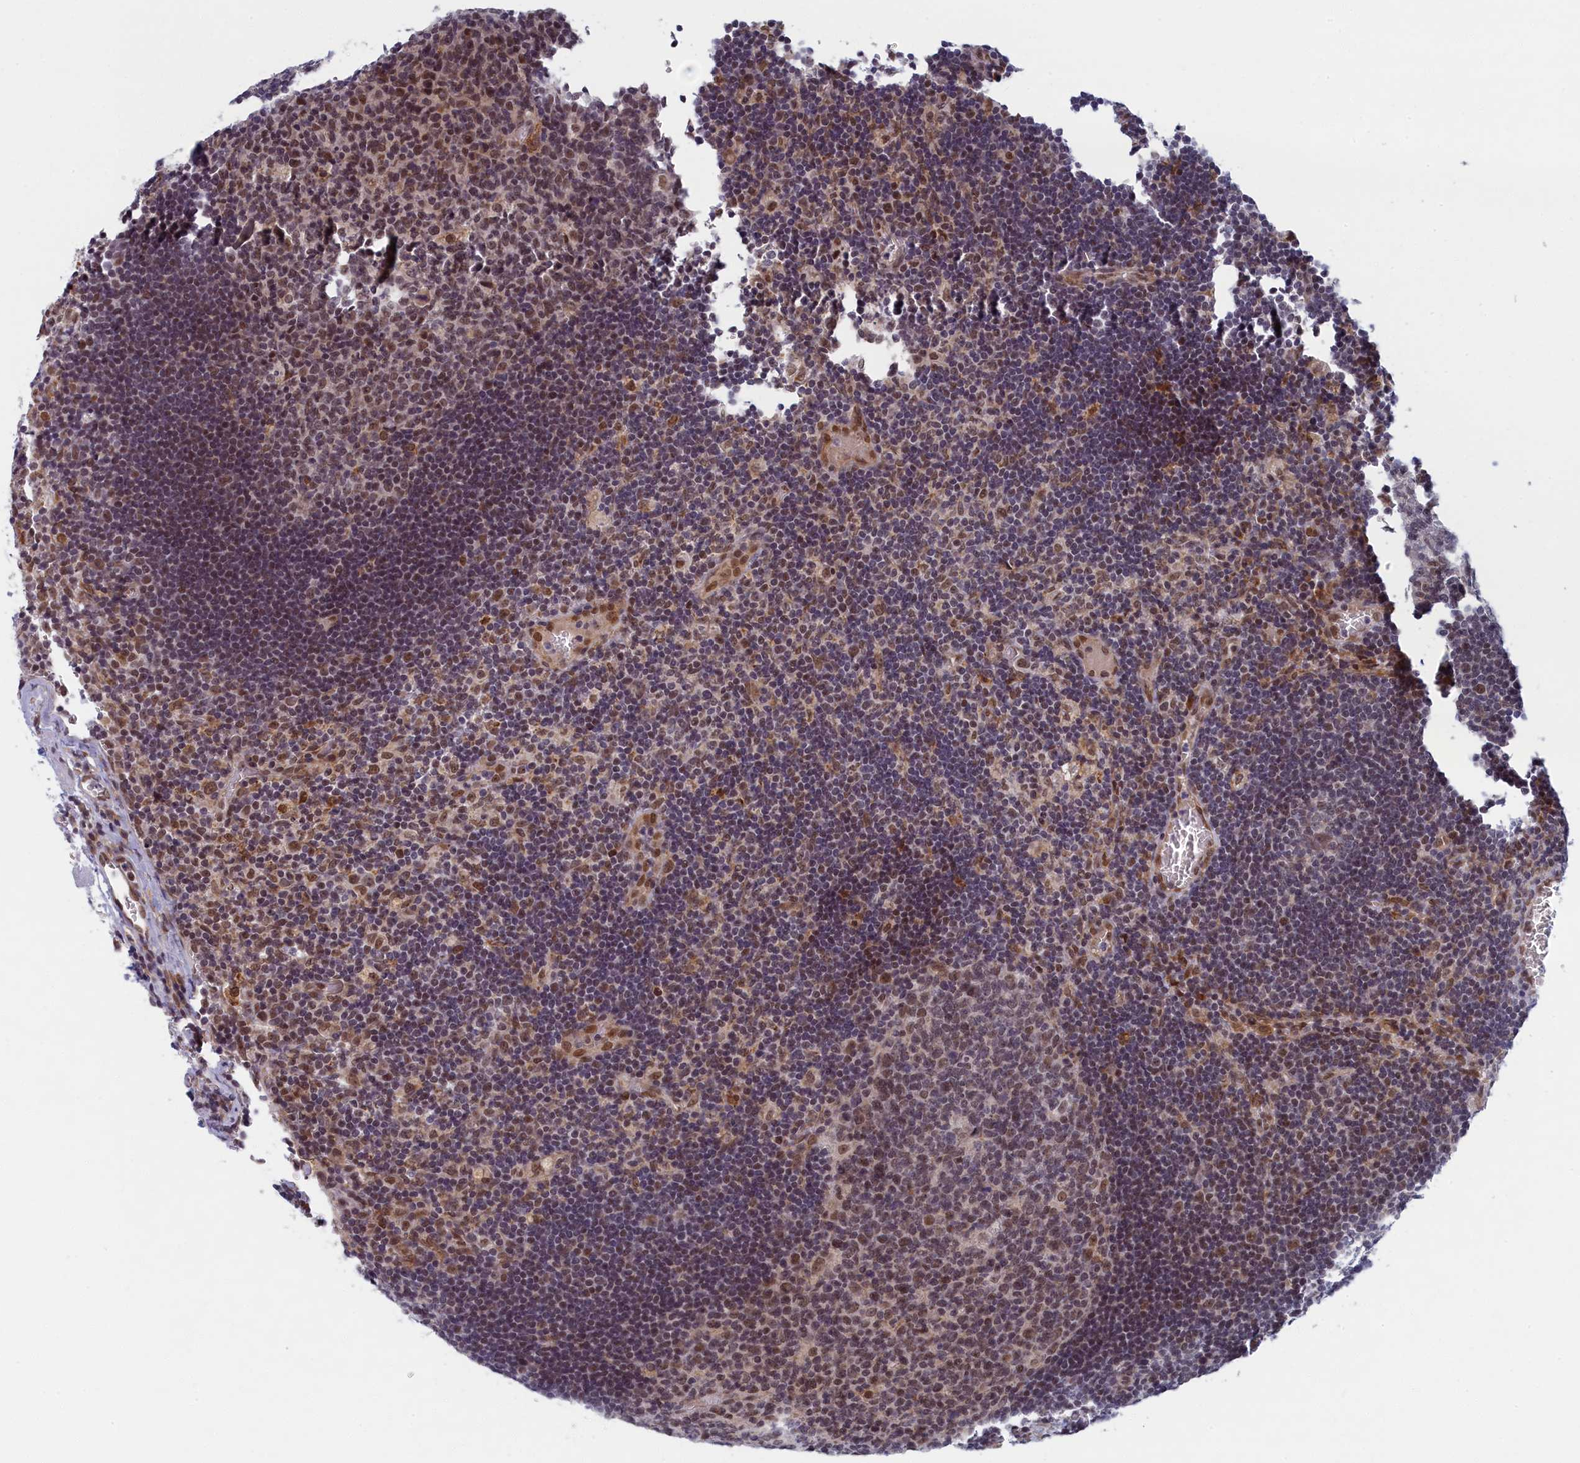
{"staining": {"intensity": "moderate", "quantity": "<25%", "location": "nuclear"}, "tissue": "lymph node", "cell_type": "Germinal center cells", "image_type": "normal", "snomed": [{"axis": "morphology", "description": "Normal tissue, NOS"}, {"axis": "topography", "description": "Lymph node"}], "caption": "A histopathology image of lymph node stained for a protein shows moderate nuclear brown staining in germinal center cells. The staining was performed using DAB to visualize the protein expression in brown, while the nuclei were stained in blue with hematoxylin (Magnification: 20x).", "gene": "DNAJC17", "patient": {"sex": "female", "age": 73}}